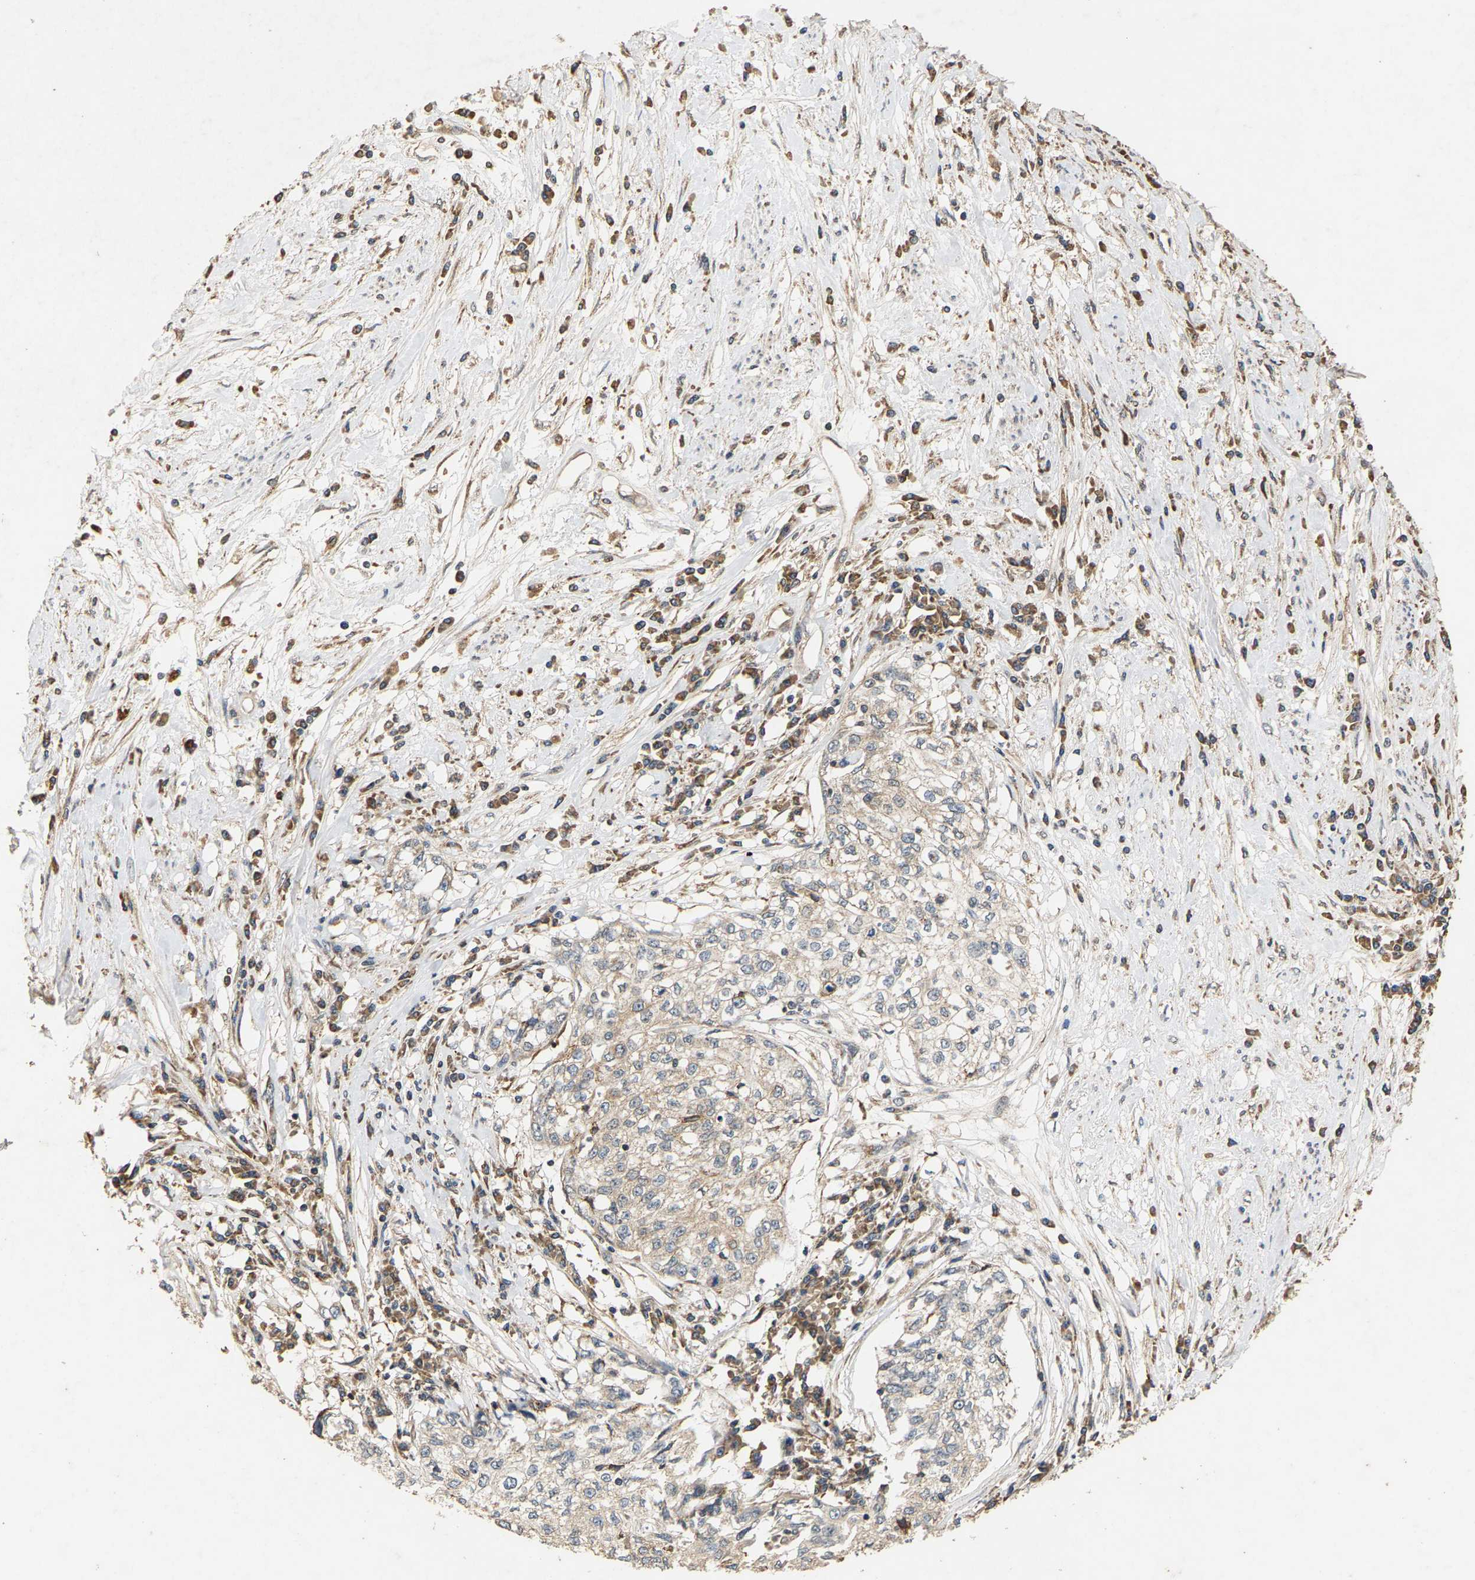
{"staining": {"intensity": "weak", "quantity": "<25%", "location": "cytoplasmic/membranous"}, "tissue": "cervical cancer", "cell_type": "Tumor cells", "image_type": "cancer", "snomed": [{"axis": "morphology", "description": "Squamous cell carcinoma, NOS"}, {"axis": "topography", "description": "Cervix"}], "caption": "A high-resolution micrograph shows IHC staining of cervical cancer, which exhibits no significant staining in tumor cells.", "gene": "CIDEC", "patient": {"sex": "female", "age": 57}}